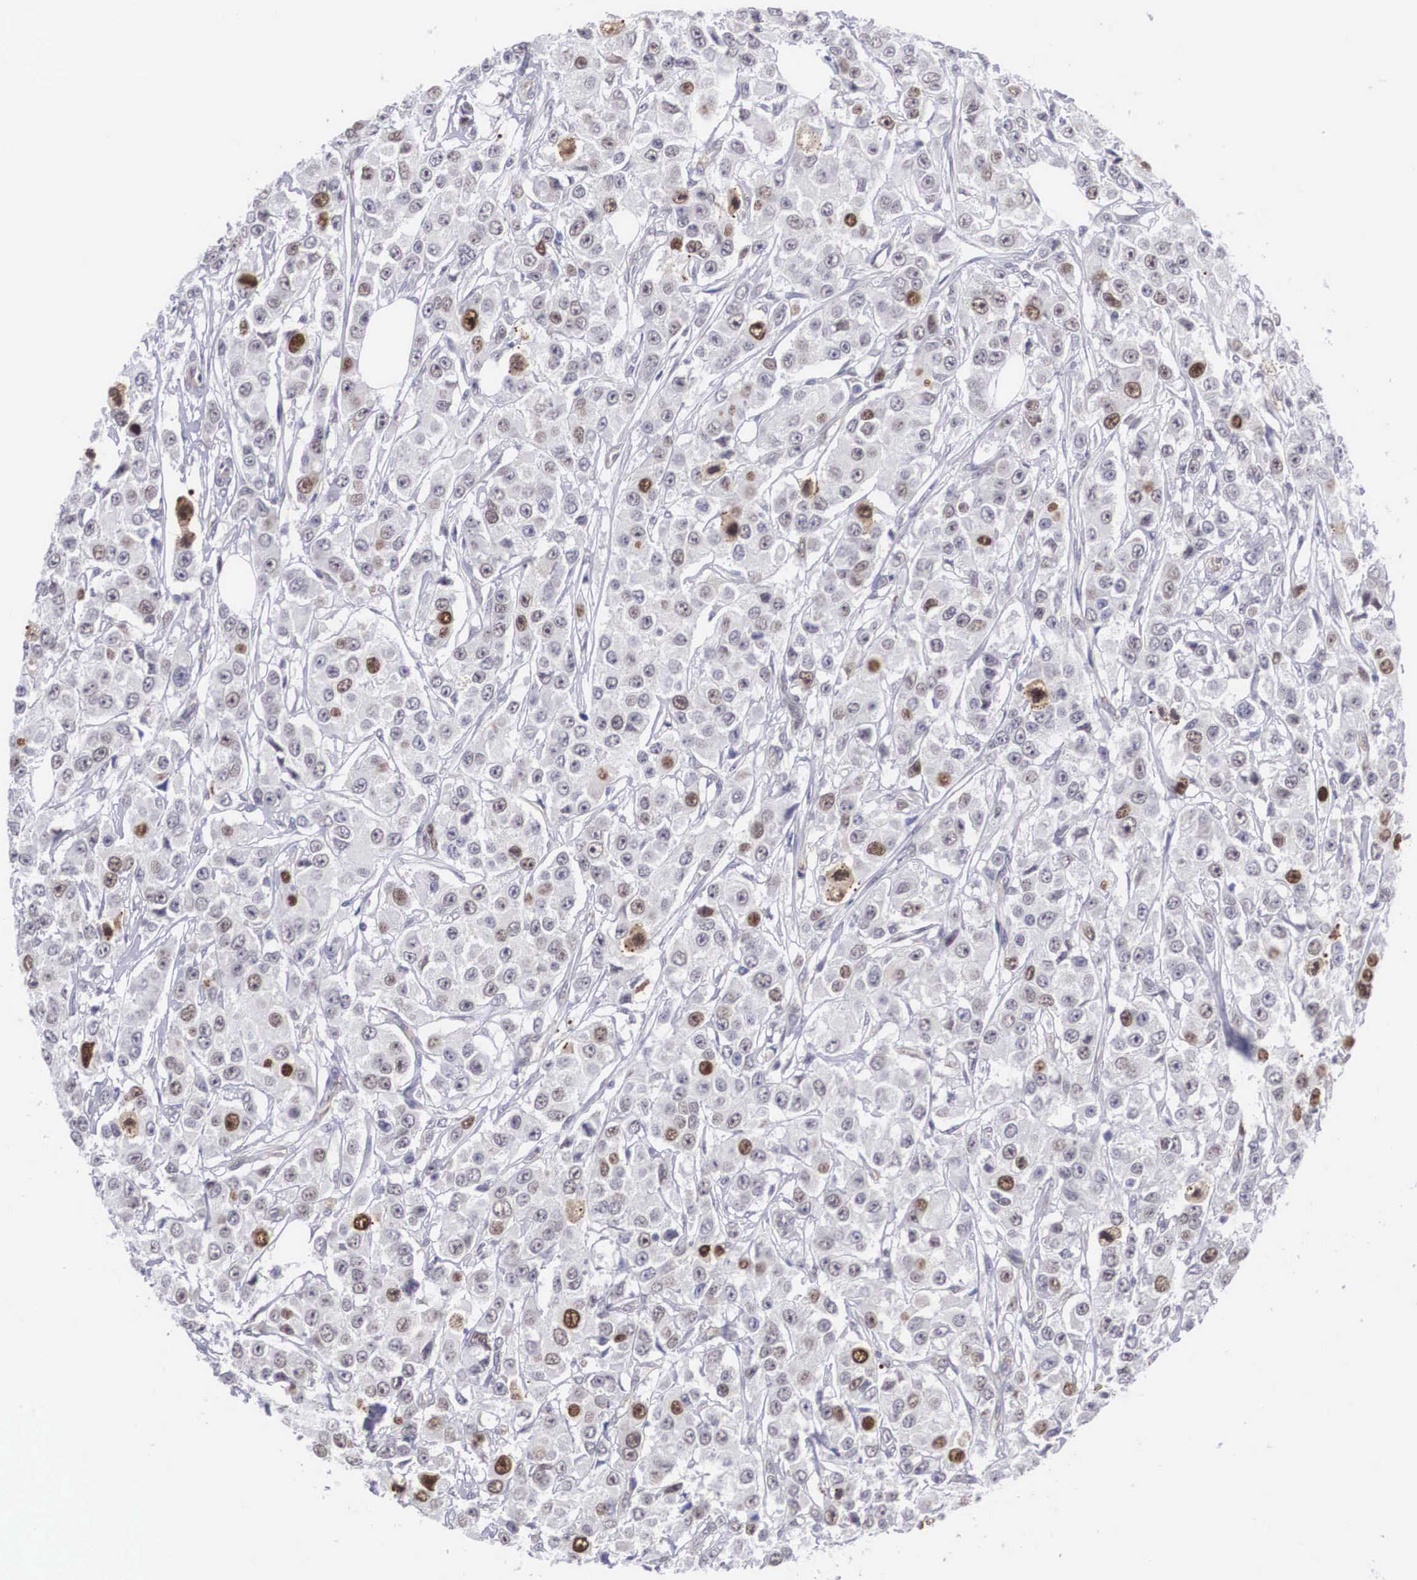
{"staining": {"intensity": "moderate", "quantity": "25%-75%", "location": "nuclear"}, "tissue": "breast cancer", "cell_type": "Tumor cells", "image_type": "cancer", "snomed": [{"axis": "morphology", "description": "Duct carcinoma"}, {"axis": "topography", "description": "Breast"}], "caption": "Protein expression analysis of human breast infiltrating ductal carcinoma reveals moderate nuclear staining in about 25%-75% of tumor cells. (Brightfield microscopy of DAB IHC at high magnification).", "gene": "MAST4", "patient": {"sex": "female", "age": 58}}